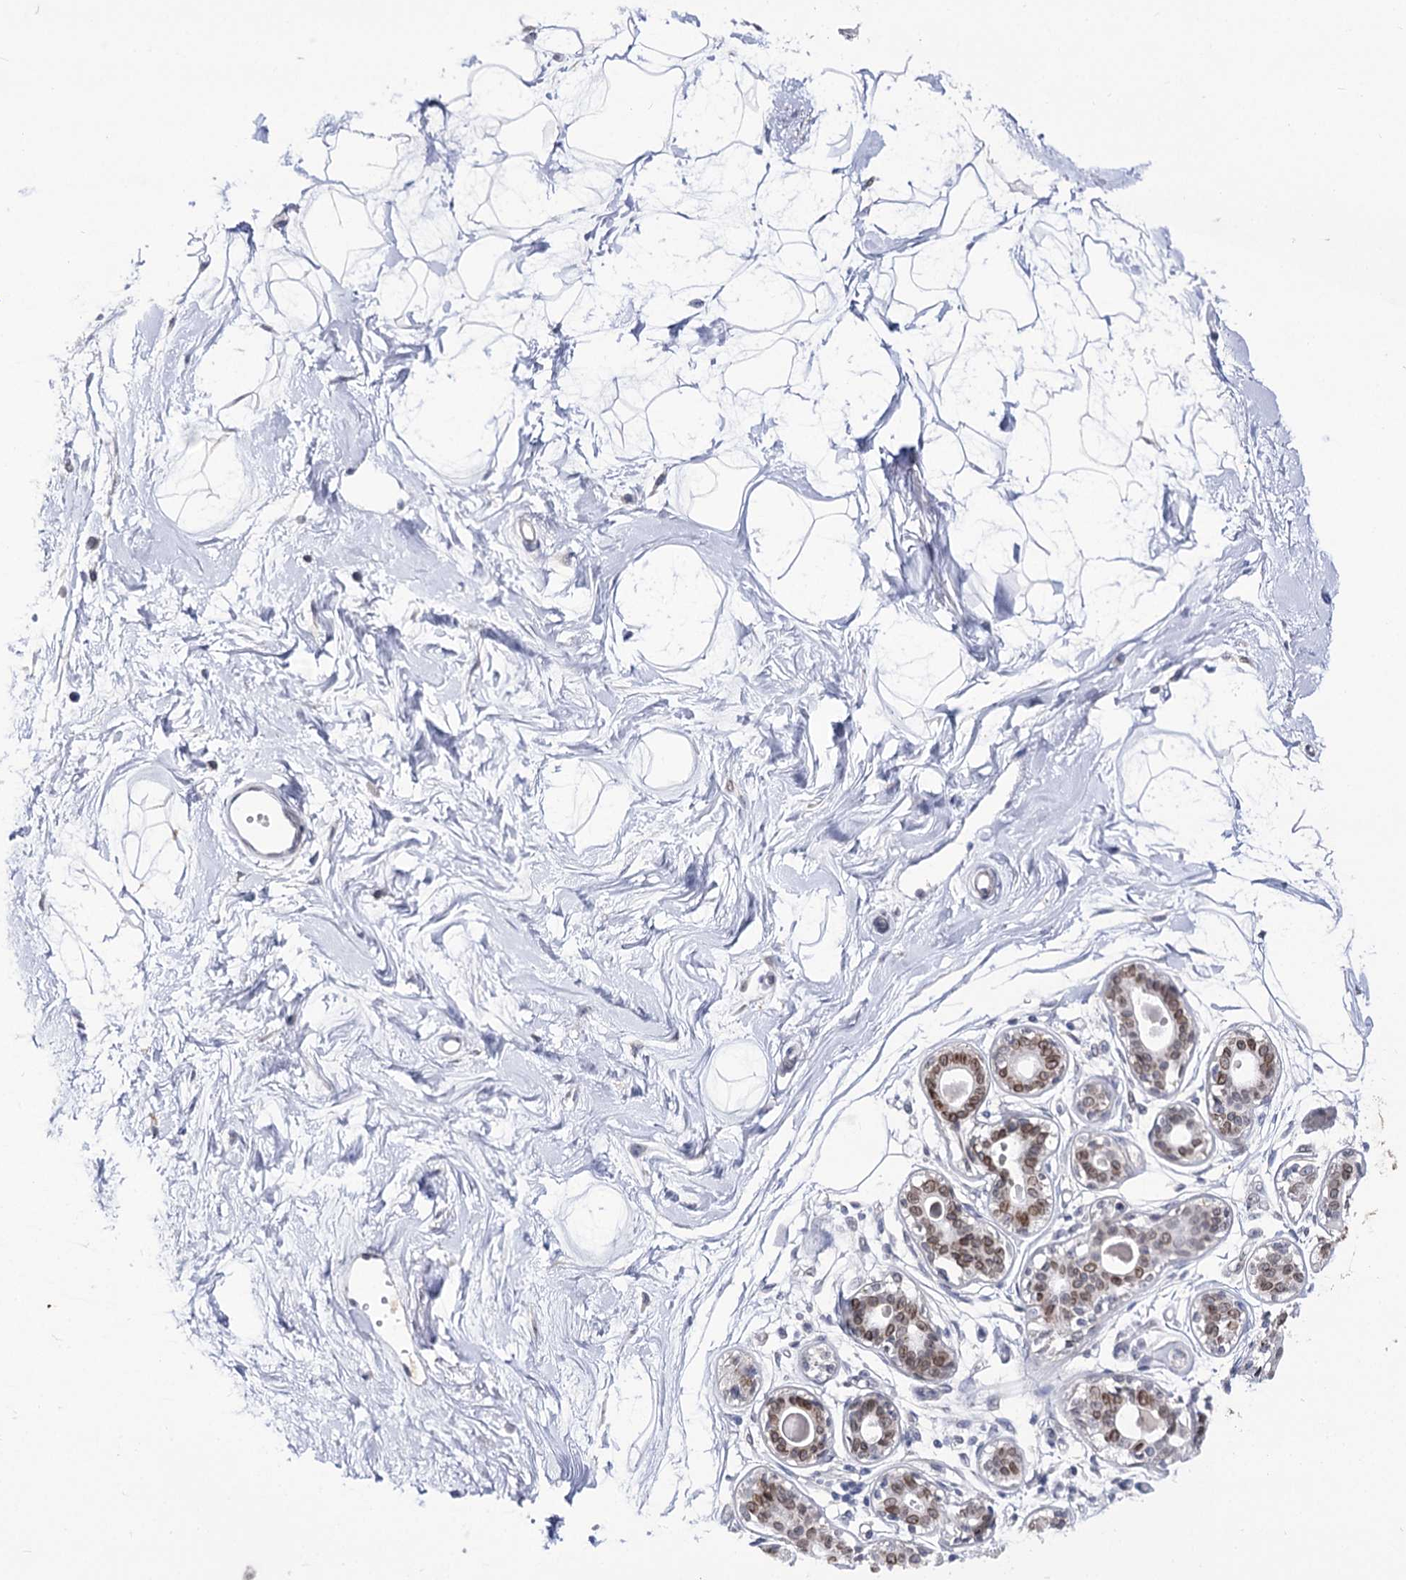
{"staining": {"intensity": "negative", "quantity": "none", "location": "none"}, "tissue": "breast", "cell_type": "Adipocytes", "image_type": "normal", "snomed": [{"axis": "morphology", "description": "Normal tissue, NOS"}, {"axis": "topography", "description": "Breast"}], "caption": "Immunohistochemistry (IHC) of benign breast reveals no positivity in adipocytes. (Immunohistochemistry, brightfield microscopy, high magnification).", "gene": "TMEM201", "patient": {"sex": "female", "age": 45}}